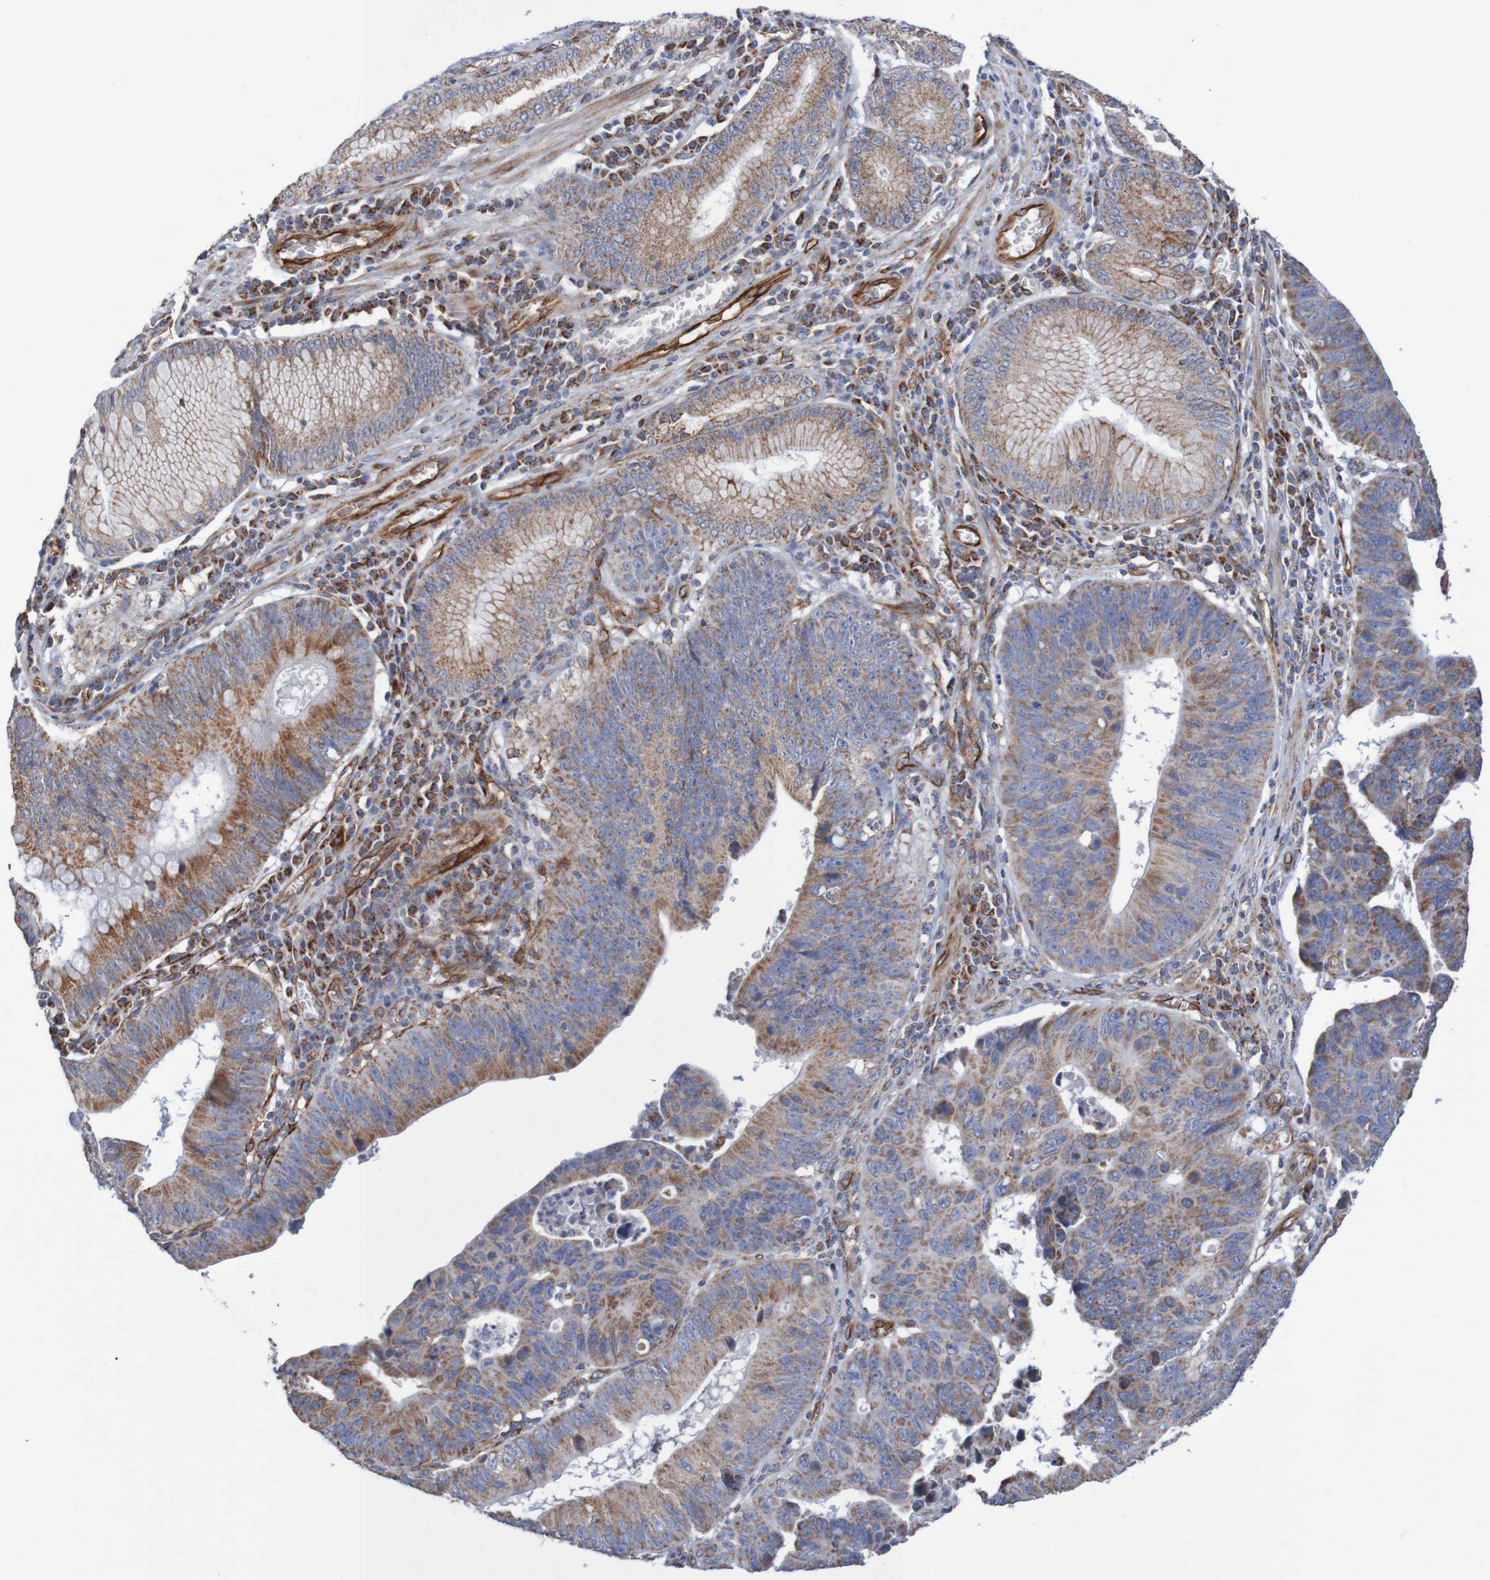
{"staining": {"intensity": "moderate", "quantity": ">75%", "location": "cytoplasmic/membranous"}, "tissue": "stomach cancer", "cell_type": "Tumor cells", "image_type": "cancer", "snomed": [{"axis": "morphology", "description": "Adenocarcinoma, NOS"}, {"axis": "topography", "description": "Stomach"}], "caption": "Stomach adenocarcinoma stained with a brown dye exhibits moderate cytoplasmic/membranous positive staining in approximately >75% of tumor cells.", "gene": "MMEL1", "patient": {"sex": "male", "age": 59}}